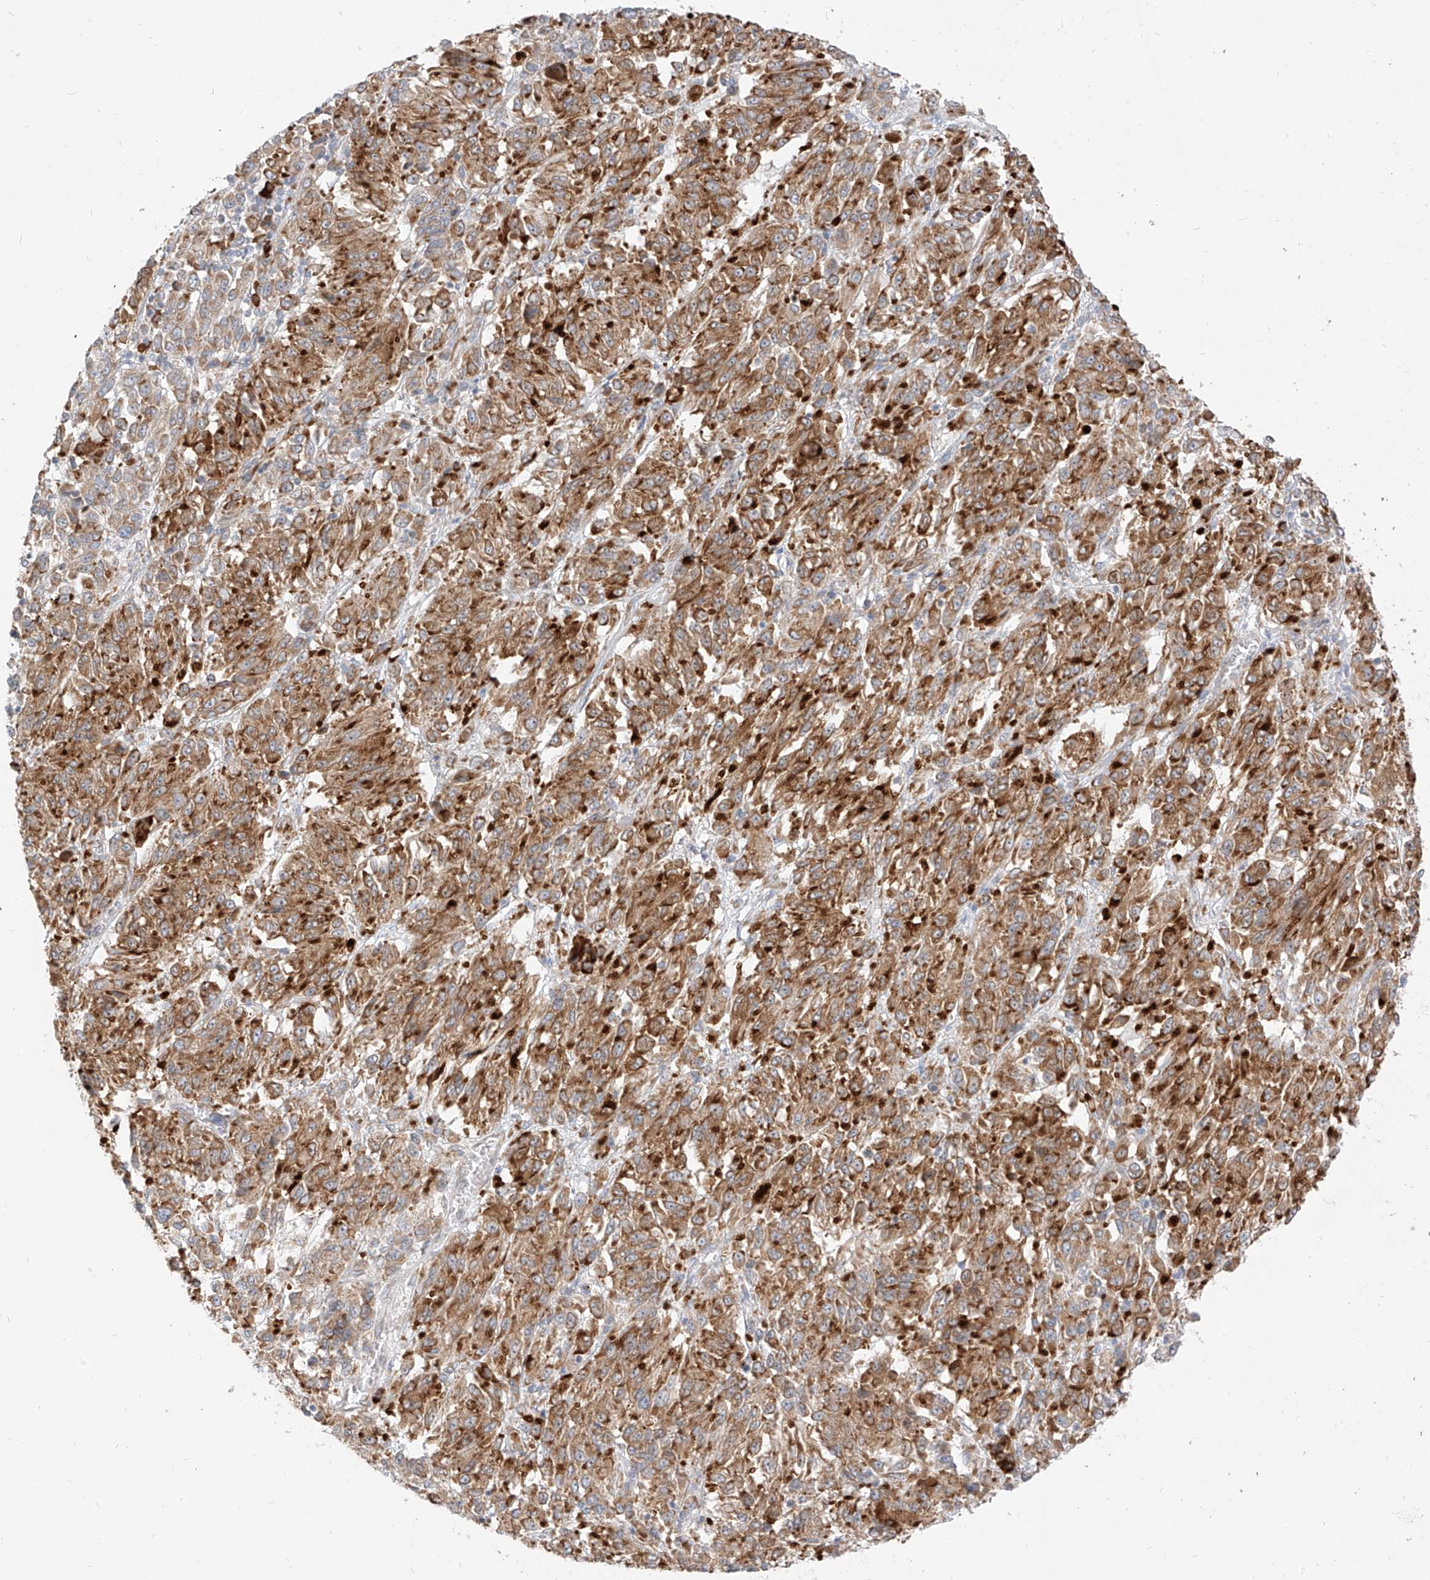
{"staining": {"intensity": "strong", "quantity": ">75%", "location": "cytoplasmic/membranous"}, "tissue": "melanoma", "cell_type": "Tumor cells", "image_type": "cancer", "snomed": [{"axis": "morphology", "description": "Malignant melanoma, Metastatic site"}, {"axis": "topography", "description": "Lung"}], "caption": "Immunohistochemical staining of melanoma exhibits strong cytoplasmic/membranous protein positivity in approximately >75% of tumor cells.", "gene": "STT3A", "patient": {"sex": "male", "age": 64}}